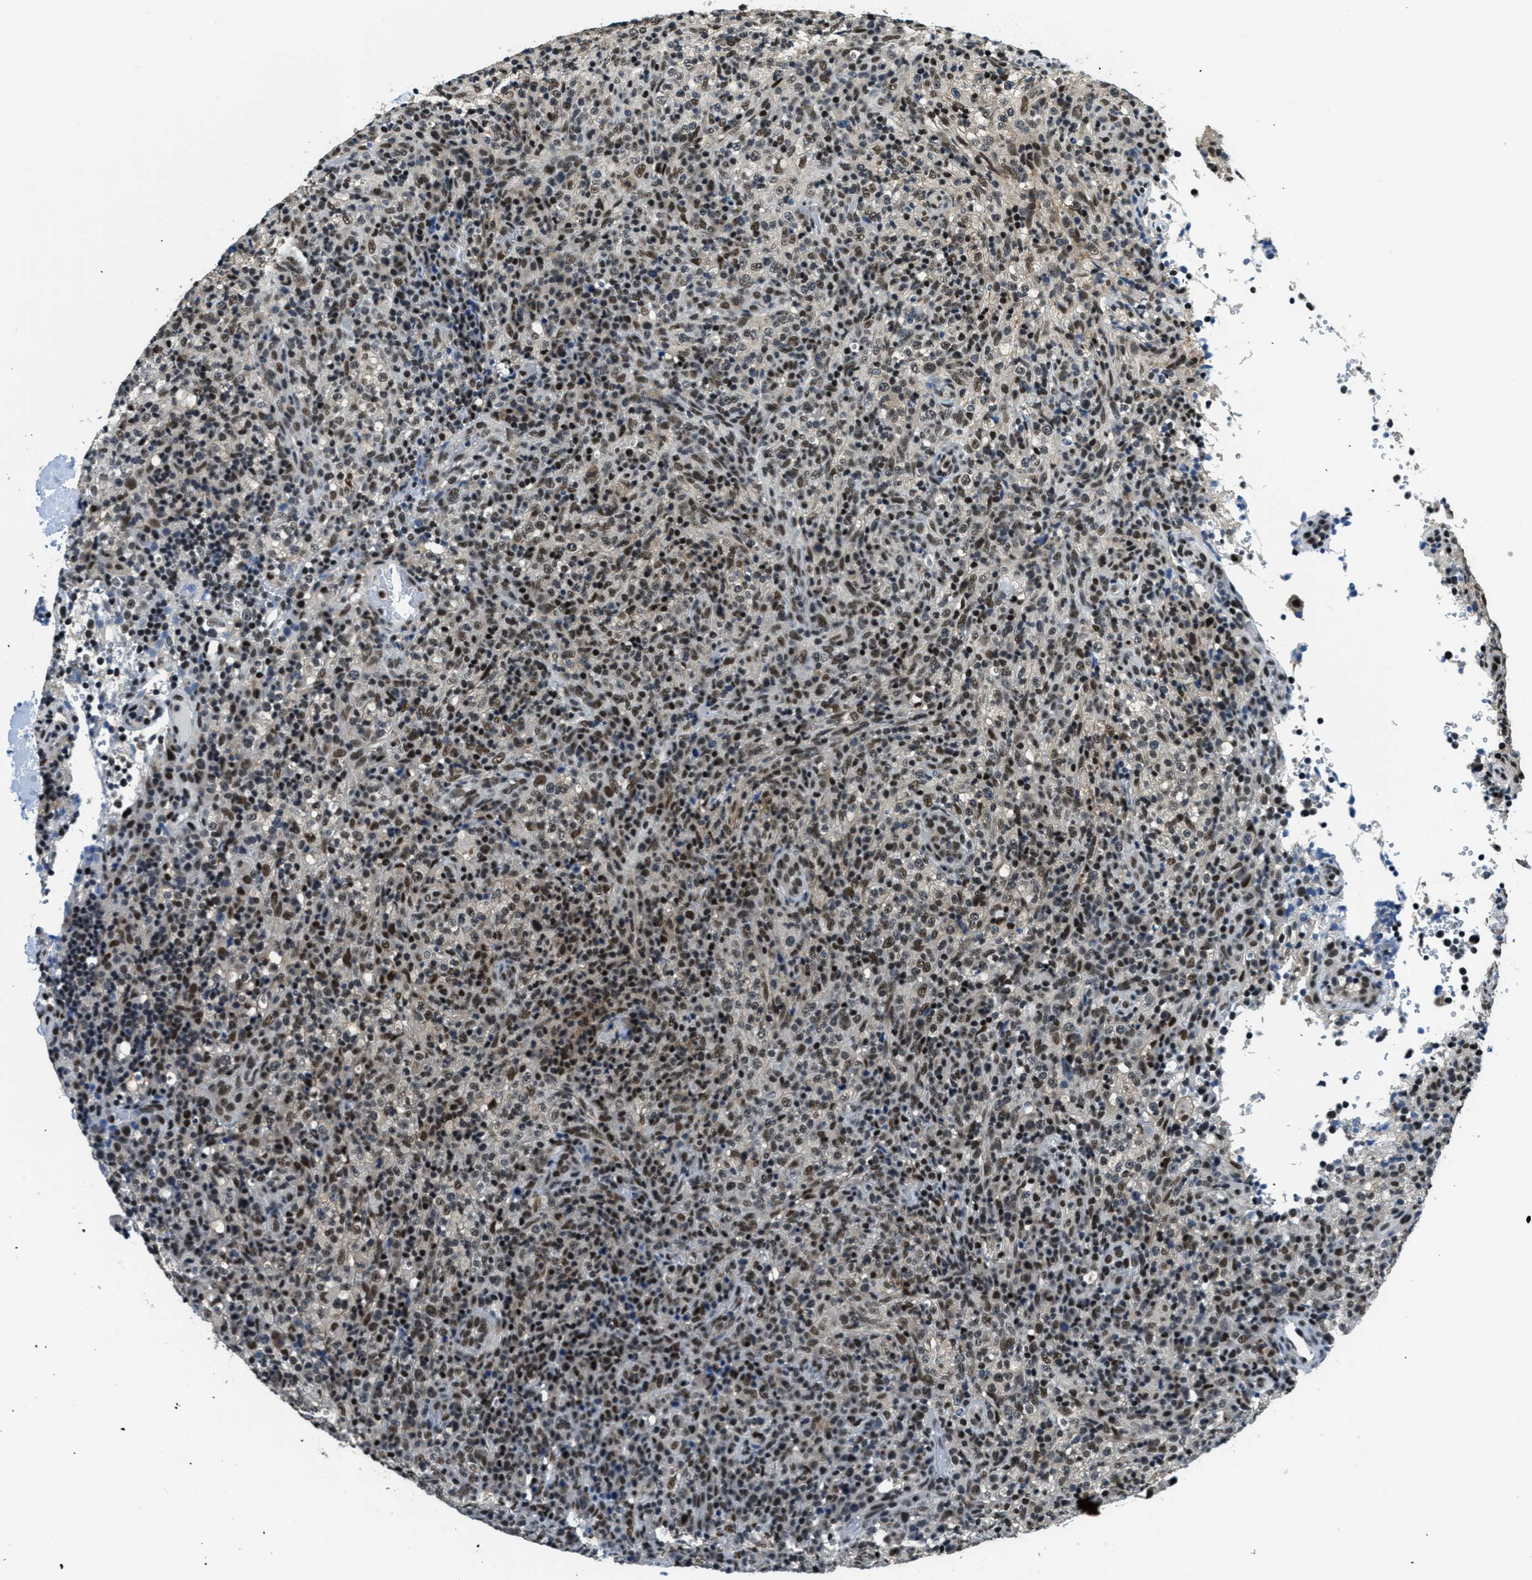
{"staining": {"intensity": "moderate", "quantity": ">75%", "location": "nuclear"}, "tissue": "lymphoma", "cell_type": "Tumor cells", "image_type": "cancer", "snomed": [{"axis": "morphology", "description": "Malignant lymphoma, non-Hodgkin's type, High grade"}, {"axis": "topography", "description": "Lymph node"}], "caption": "Protein staining of high-grade malignant lymphoma, non-Hodgkin's type tissue displays moderate nuclear expression in approximately >75% of tumor cells. (DAB IHC with brightfield microscopy, high magnification).", "gene": "SSB", "patient": {"sex": "female", "age": 76}}